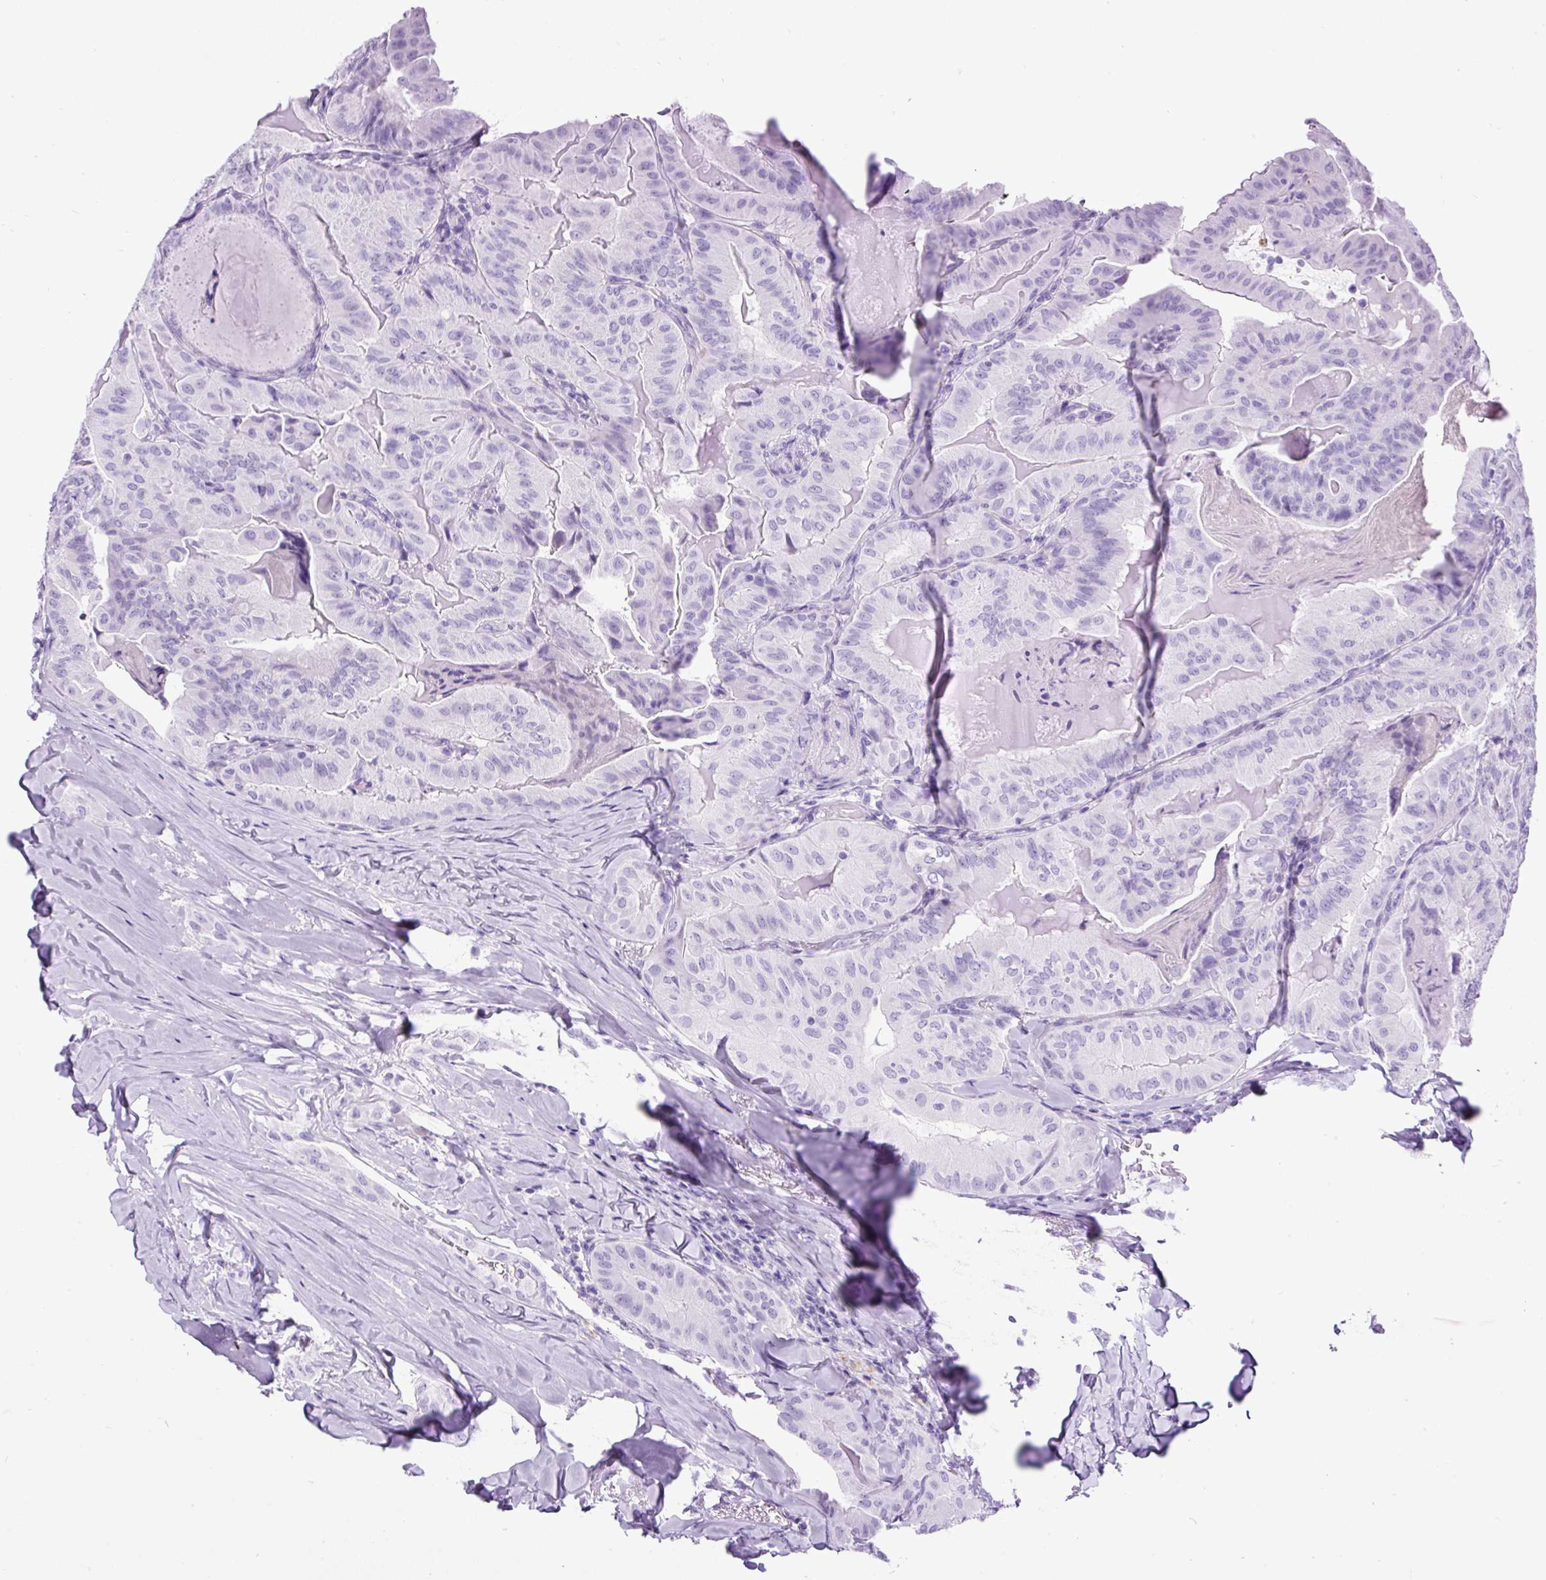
{"staining": {"intensity": "negative", "quantity": "none", "location": "none"}, "tissue": "thyroid cancer", "cell_type": "Tumor cells", "image_type": "cancer", "snomed": [{"axis": "morphology", "description": "Papillary adenocarcinoma, NOS"}, {"axis": "topography", "description": "Thyroid gland"}], "caption": "An immunohistochemistry micrograph of papillary adenocarcinoma (thyroid) is shown. There is no staining in tumor cells of papillary adenocarcinoma (thyroid). (DAB immunohistochemistry visualized using brightfield microscopy, high magnification).", "gene": "PDIA2", "patient": {"sex": "female", "age": 68}}